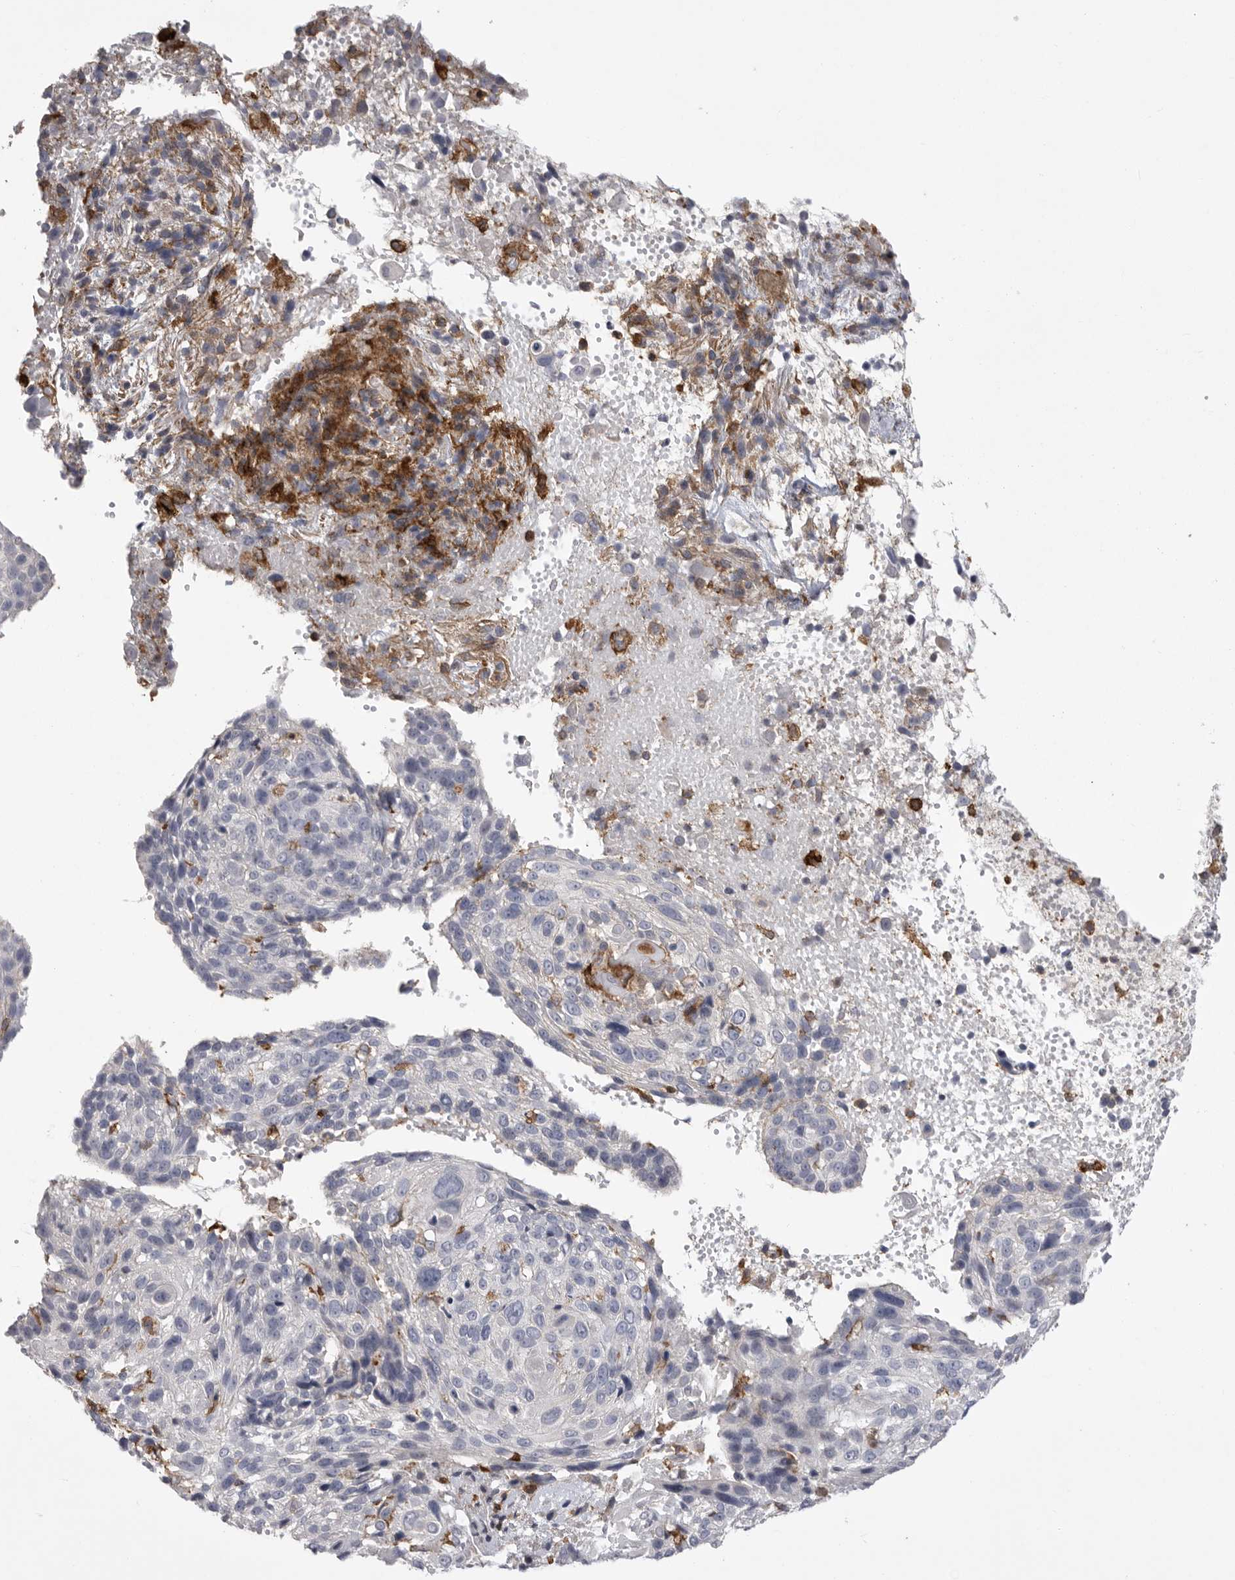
{"staining": {"intensity": "negative", "quantity": "none", "location": "none"}, "tissue": "cervical cancer", "cell_type": "Tumor cells", "image_type": "cancer", "snomed": [{"axis": "morphology", "description": "Squamous cell carcinoma, NOS"}, {"axis": "topography", "description": "Cervix"}], "caption": "This is an IHC photomicrograph of cervical squamous cell carcinoma. There is no expression in tumor cells.", "gene": "SIGLEC10", "patient": {"sex": "female", "age": 74}}